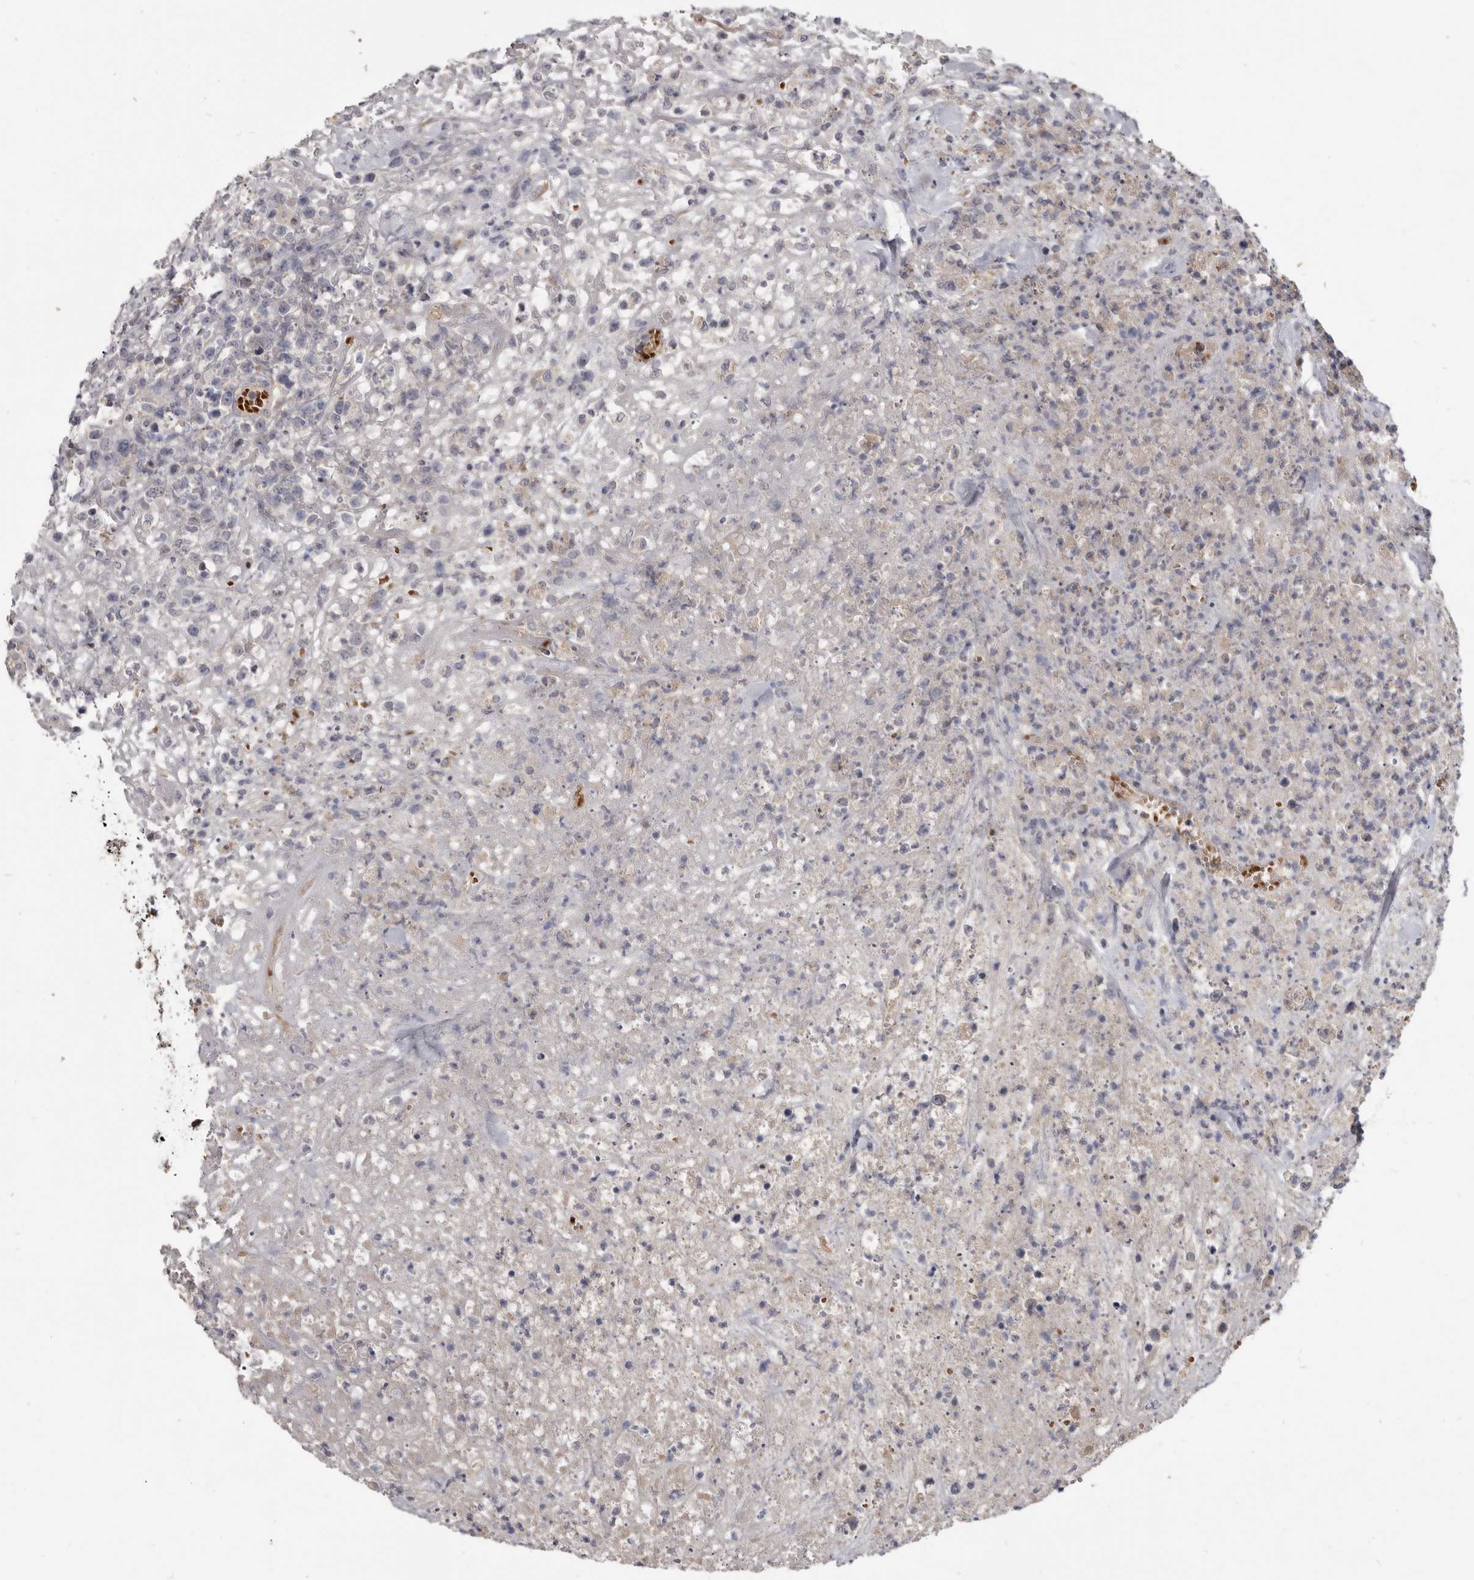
{"staining": {"intensity": "negative", "quantity": "none", "location": "none"}, "tissue": "lymphoma", "cell_type": "Tumor cells", "image_type": "cancer", "snomed": [{"axis": "morphology", "description": "Malignant lymphoma, non-Hodgkin's type, High grade"}, {"axis": "topography", "description": "Colon"}], "caption": "This is an immunohistochemistry photomicrograph of human lymphoma. There is no expression in tumor cells.", "gene": "NENF", "patient": {"sex": "female", "age": 53}}